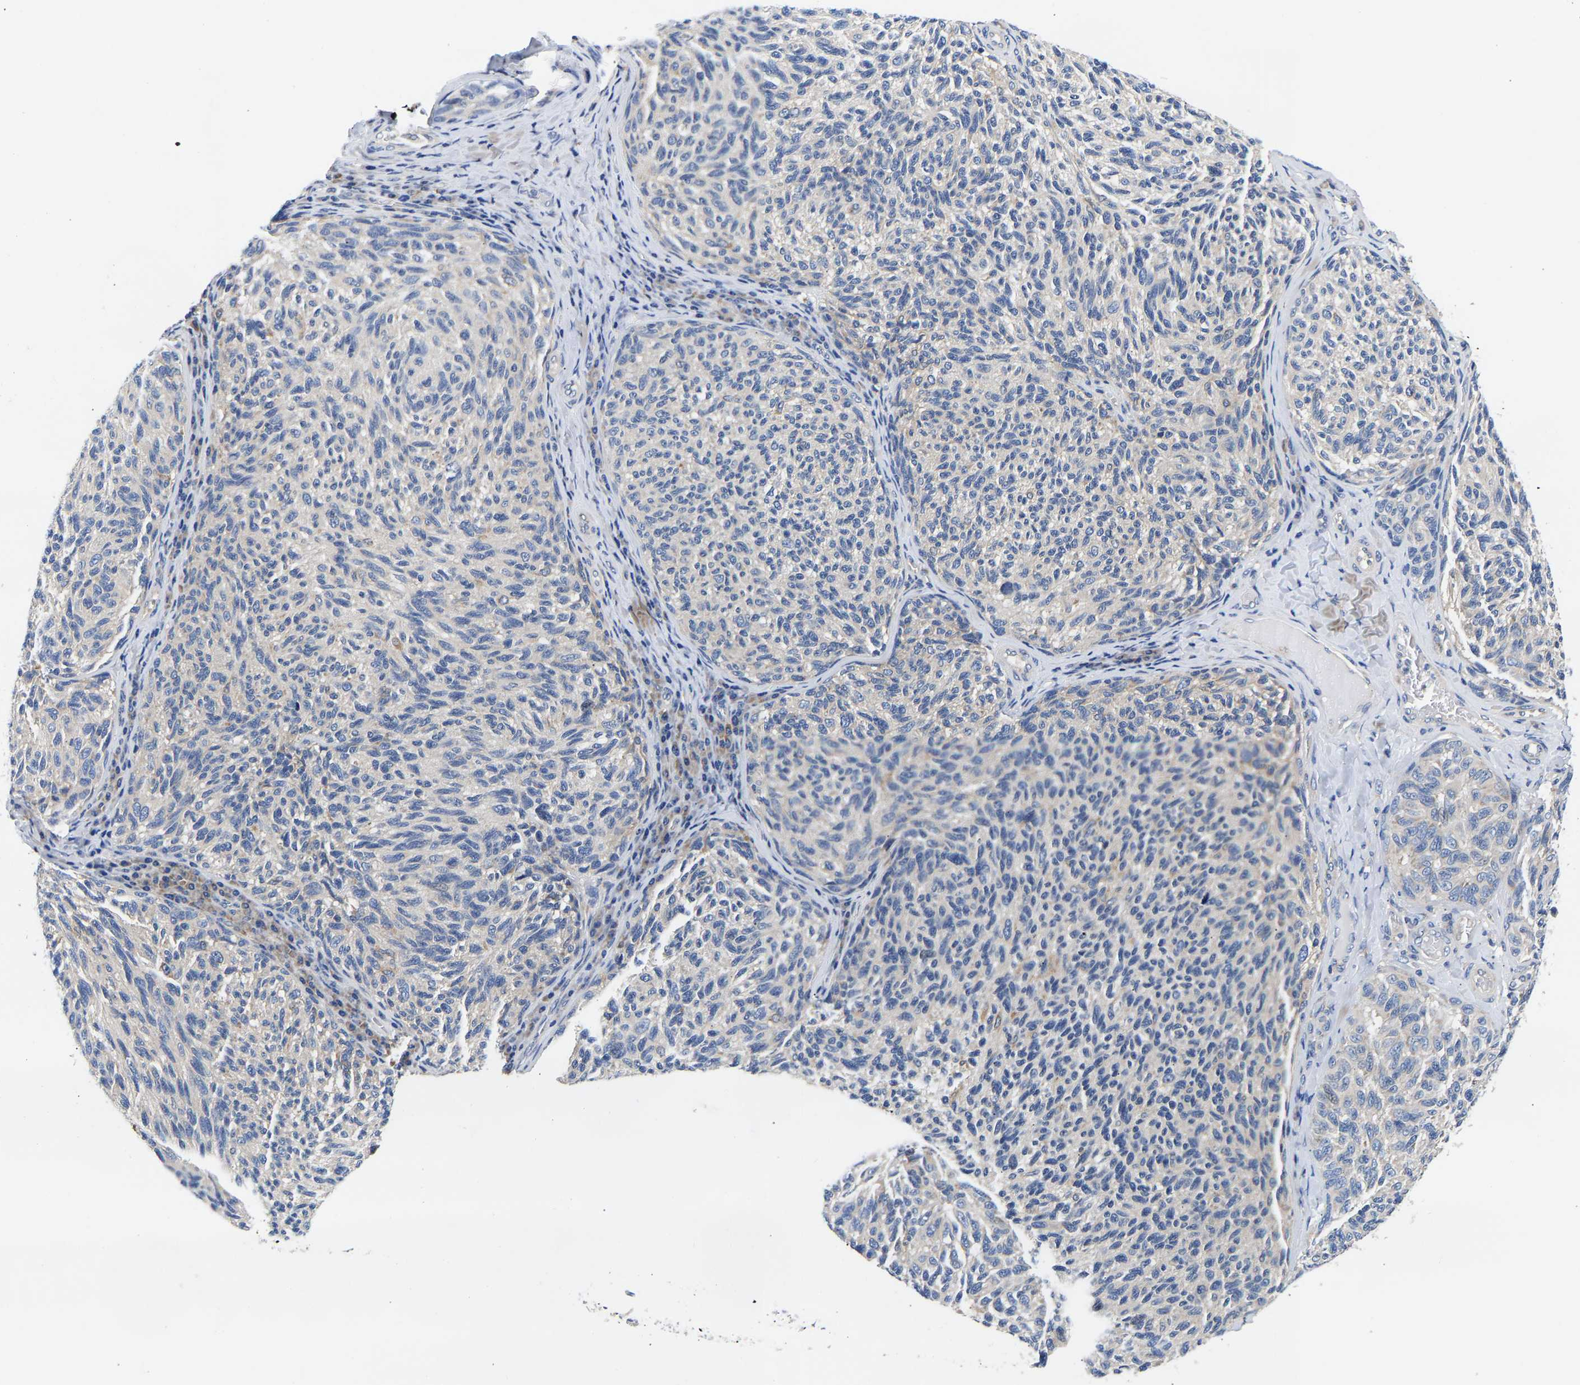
{"staining": {"intensity": "negative", "quantity": "none", "location": "none"}, "tissue": "melanoma", "cell_type": "Tumor cells", "image_type": "cancer", "snomed": [{"axis": "morphology", "description": "Malignant melanoma, NOS"}, {"axis": "topography", "description": "Skin"}], "caption": "Immunohistochemistry photomicrograph of neoplastic tissue: malignant melanoma stained with DAB (3,3'-diaminobenzidine) reveals no significant protein staining in tumor cells.", "gene": "CCDC6", "patient": {"sex": "female", "age": 73}}